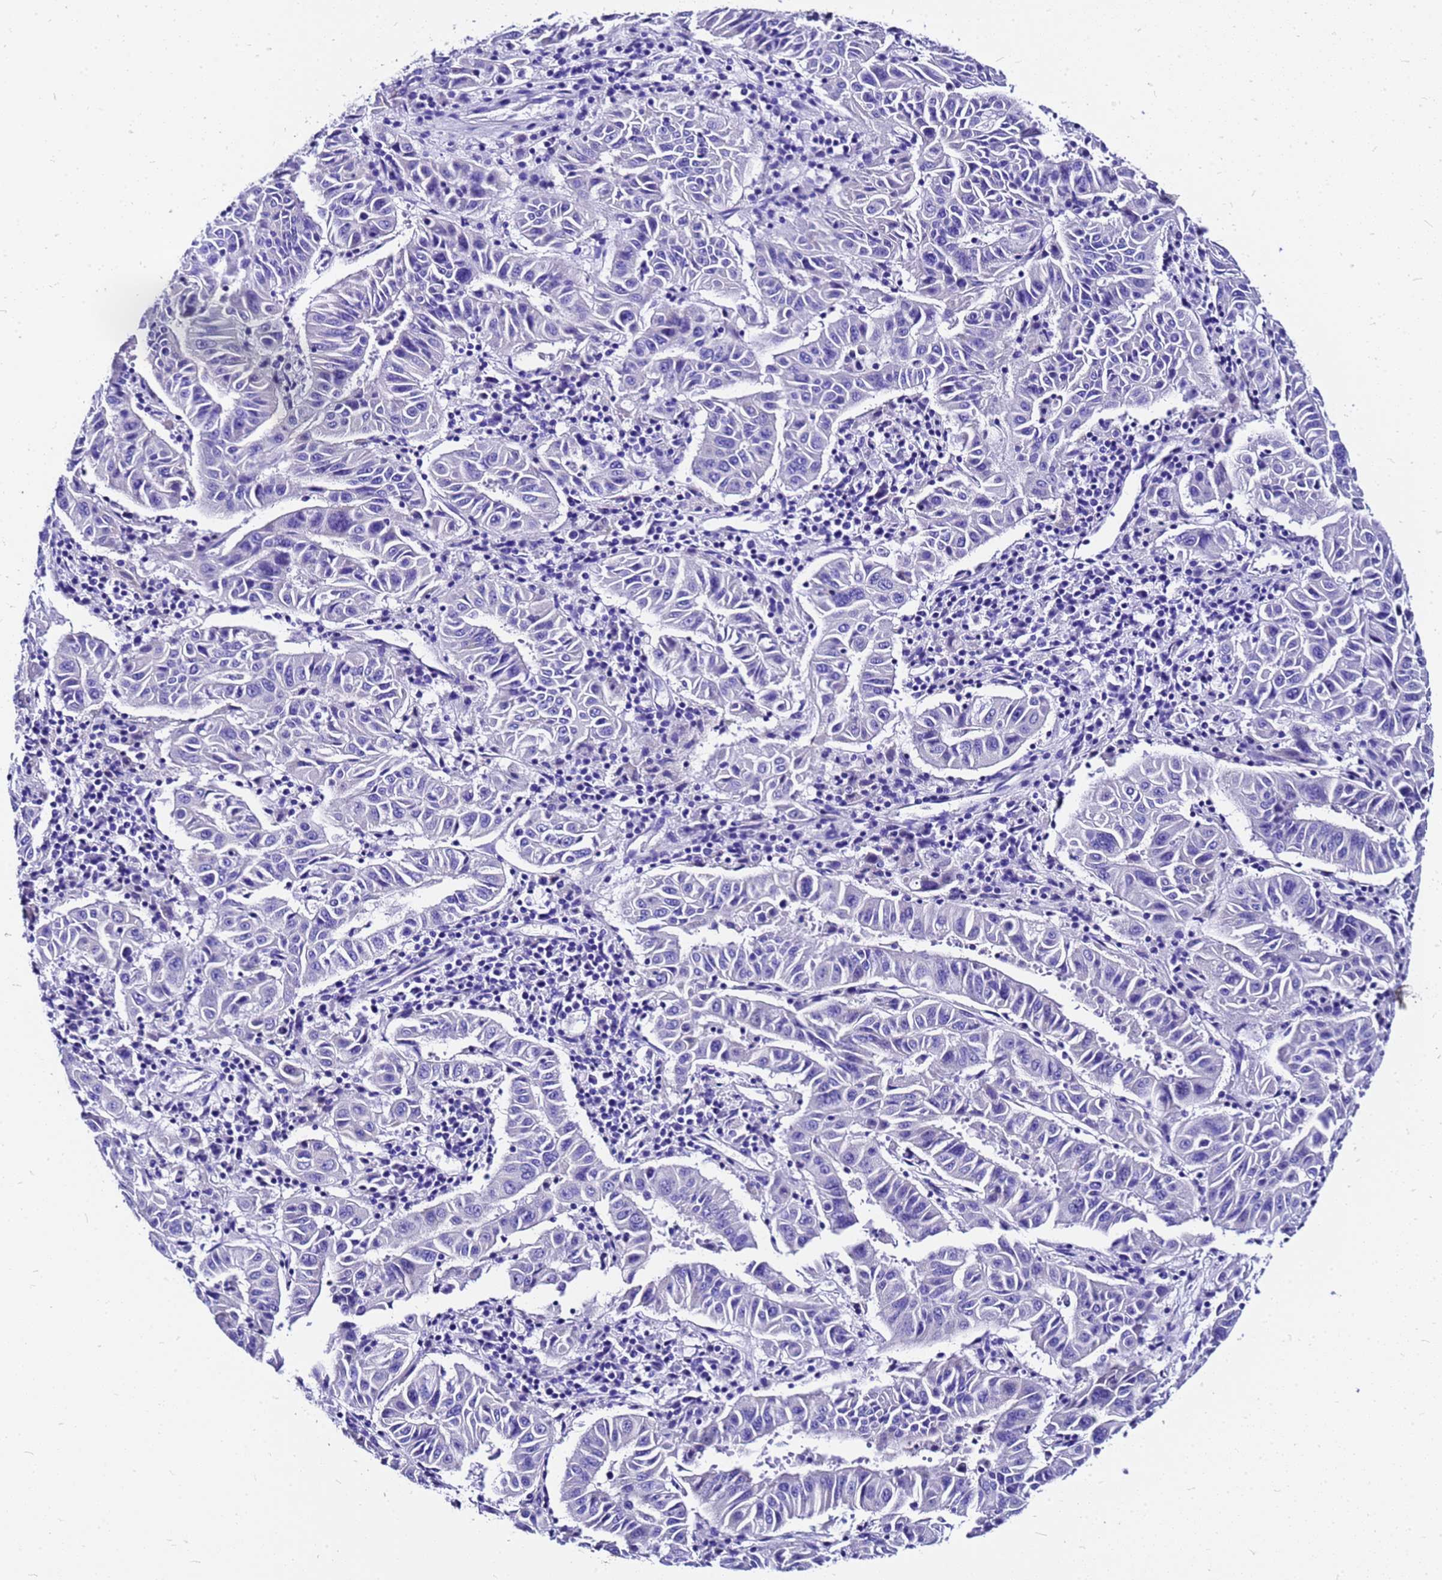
{"staining": {"intensity": "negative", "quantity": "none", "location": "none"}, "tissue": "pancreatic cancer", "cell_type": "Tumor cells", "image_type": "cancer", "snomed": [{"axis": "morphology", "description": "Adenocarcinoma, NOS"}, {"axis": "topography", "description": "Pancreas"}], "caption": "This is an IHC image of pancreatic cancer. There is no positivity in tumor cells.", "gene": "HERC4", "patient": {"sex": "male", "age": 63}}